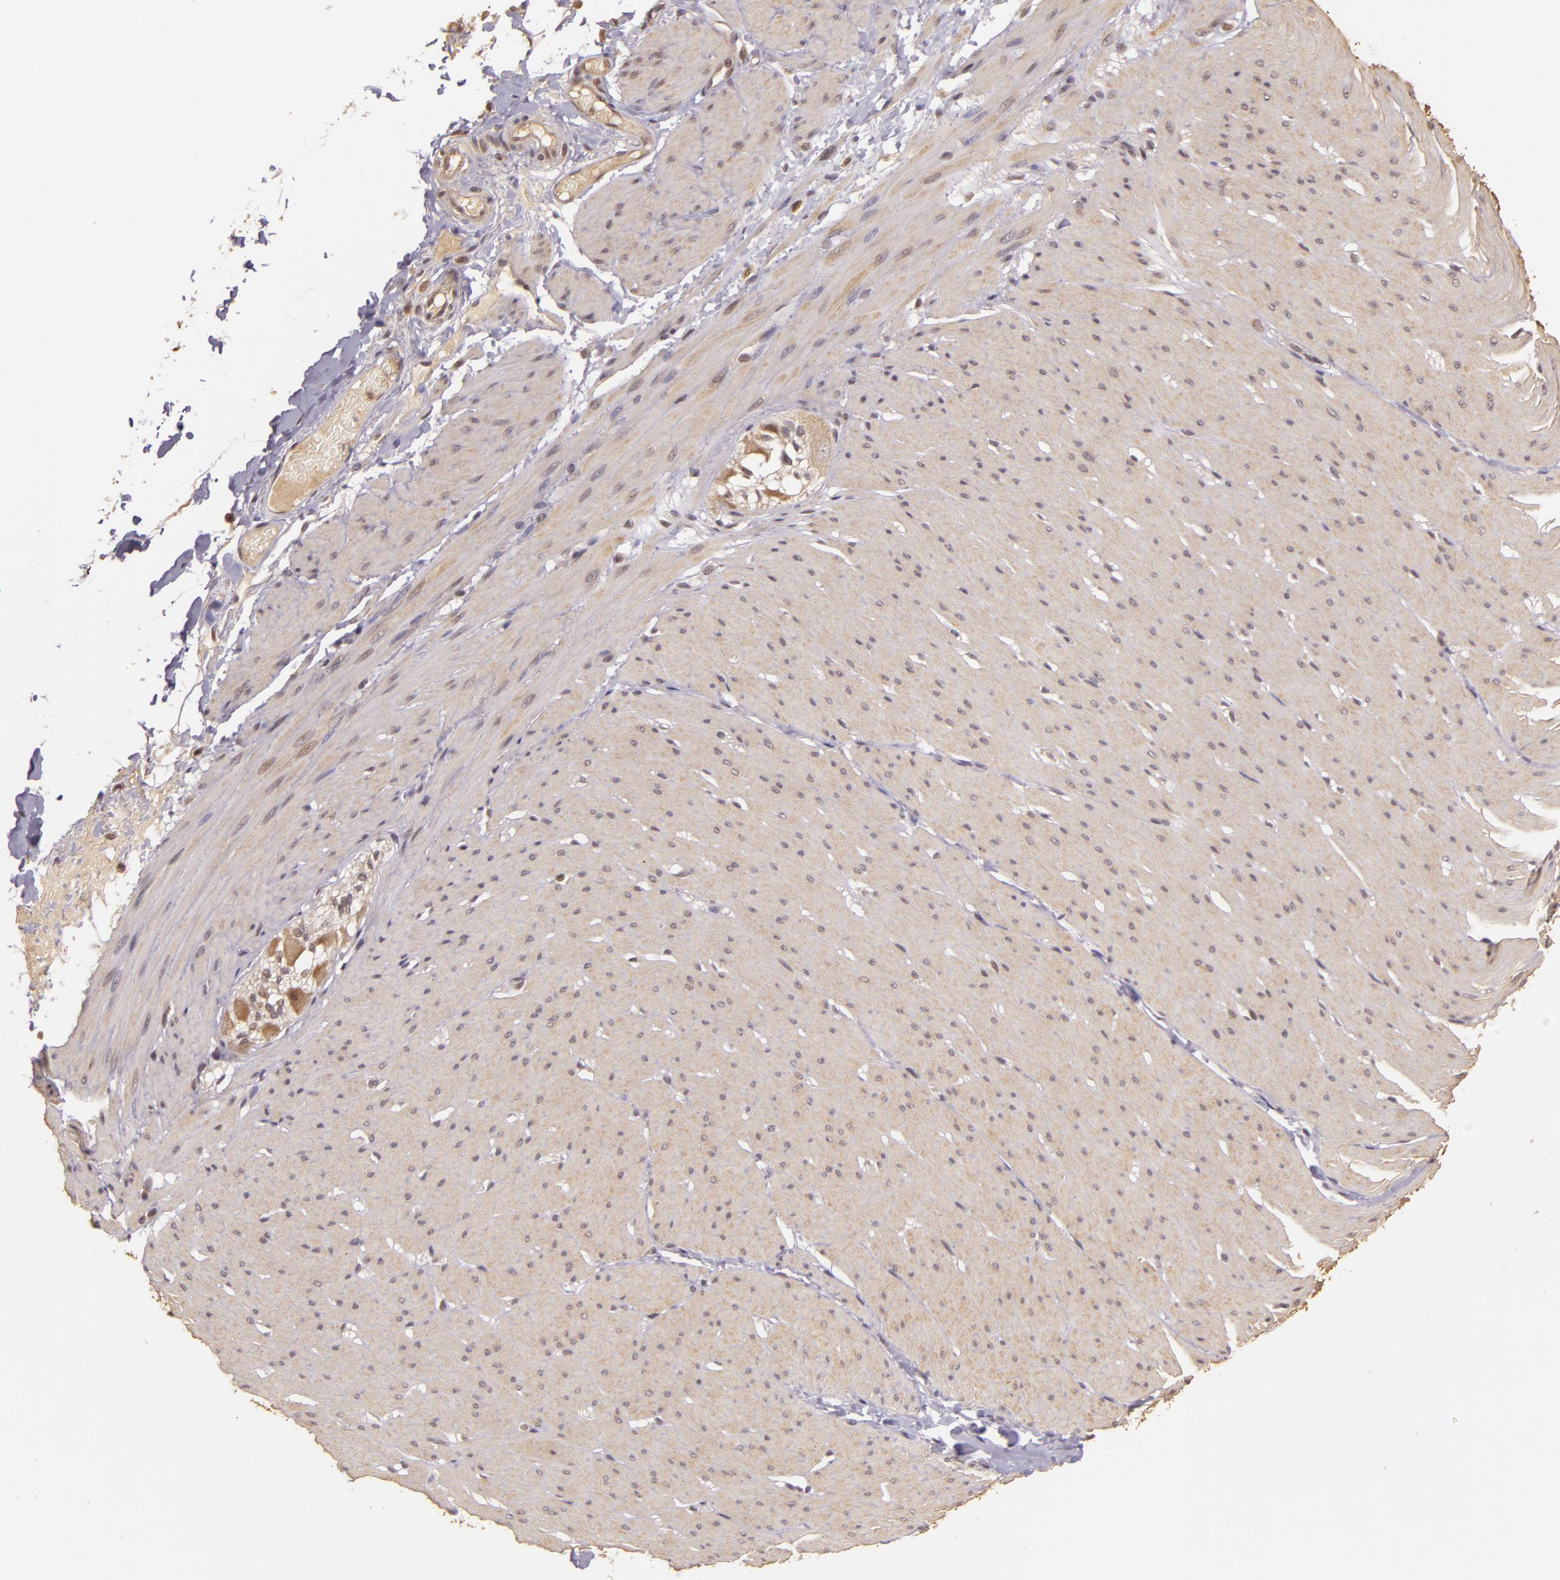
{"staining": {"intensity": "weak", "quantity": ">75%", "location": "cytoplasmic/membranous"}, "tissue": "smooth muscle", "cell_type": "Smooth muscle cells", "image_type": "normal", "snomed": [{"axis": "morphology", "description": "Normal tissue, NOS"}, {"axis": "topography", "description": "Smooth muscle"}, {"axis": "topography", "description": "Colon"}], "caption": "Smooth muscle cells show low levels of weak cytoplasmic/membranous staining in approximately >75% of cells in unremarkable smooth muscle. (Stains: DAB in brown, nuclei in blue, Microscopy: brightfield microscopy at high magnification).", "gene": "TXNRD2", "patient": {"sex": "male", "age": 67}}